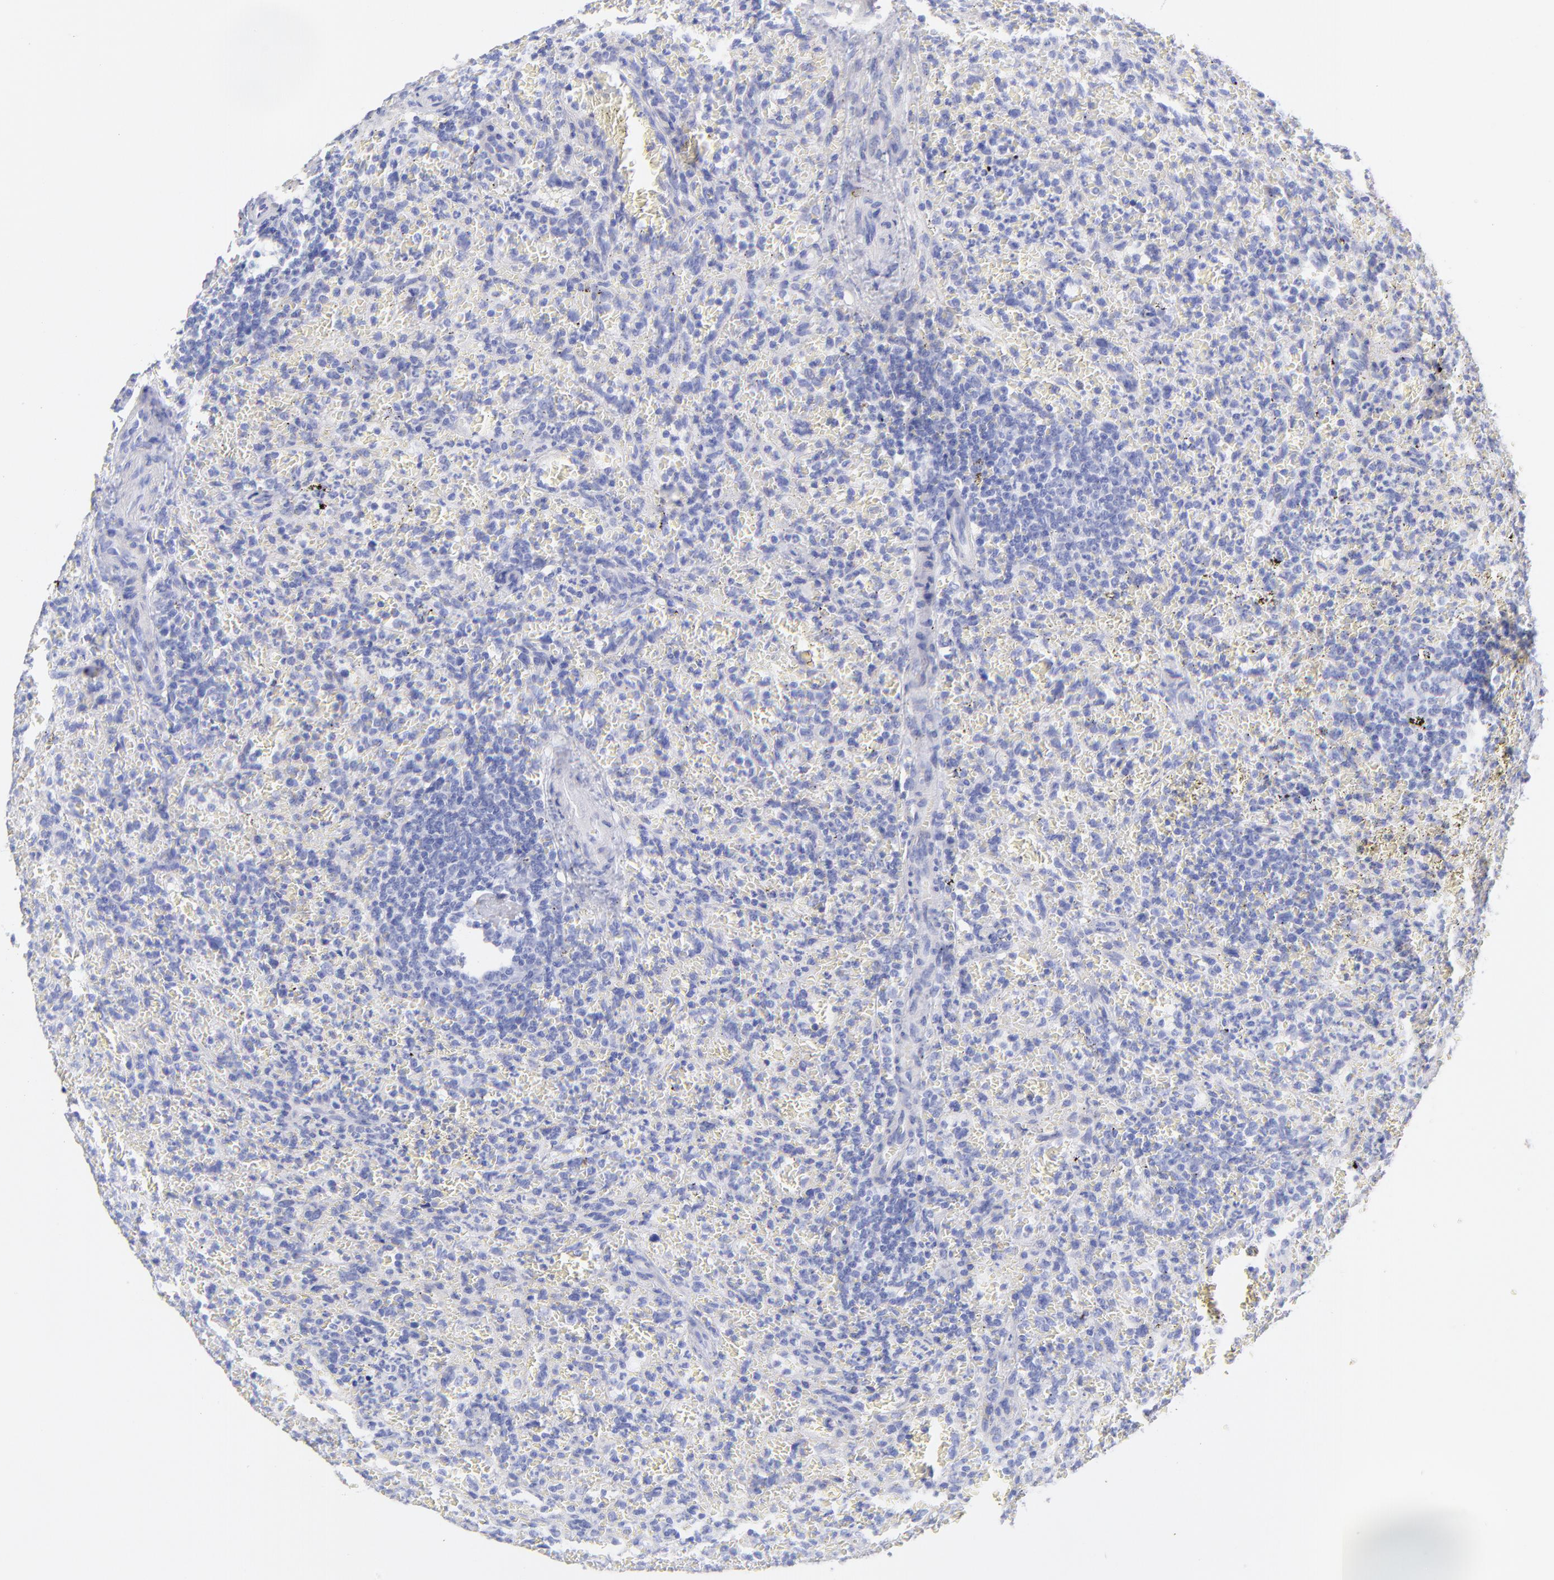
{"staining": {"intensity": "negative", "quantity": "none", "location": "none"}, "tissue": "lymphoma", "cell_type": "Tumor cells", "image_type": "cancer", "snomed": [{"axis": "morphology", "description": "Malignant lymphoma, non-Hodgkin's type, Low grade"}, {"axis": "topography", "description": "Spleen"}], "caption": "An immunohistochemistry (IHC) photomicrograph of low-grade malignant lymphoma, non-Hodgkin's type is shown. There is no staining in tumor cells of low-grade malignant lymphoma, non-Hodgkin's type.", "gene": "C1QTNF6", "patient": {"sex": "female", "age": 64}}